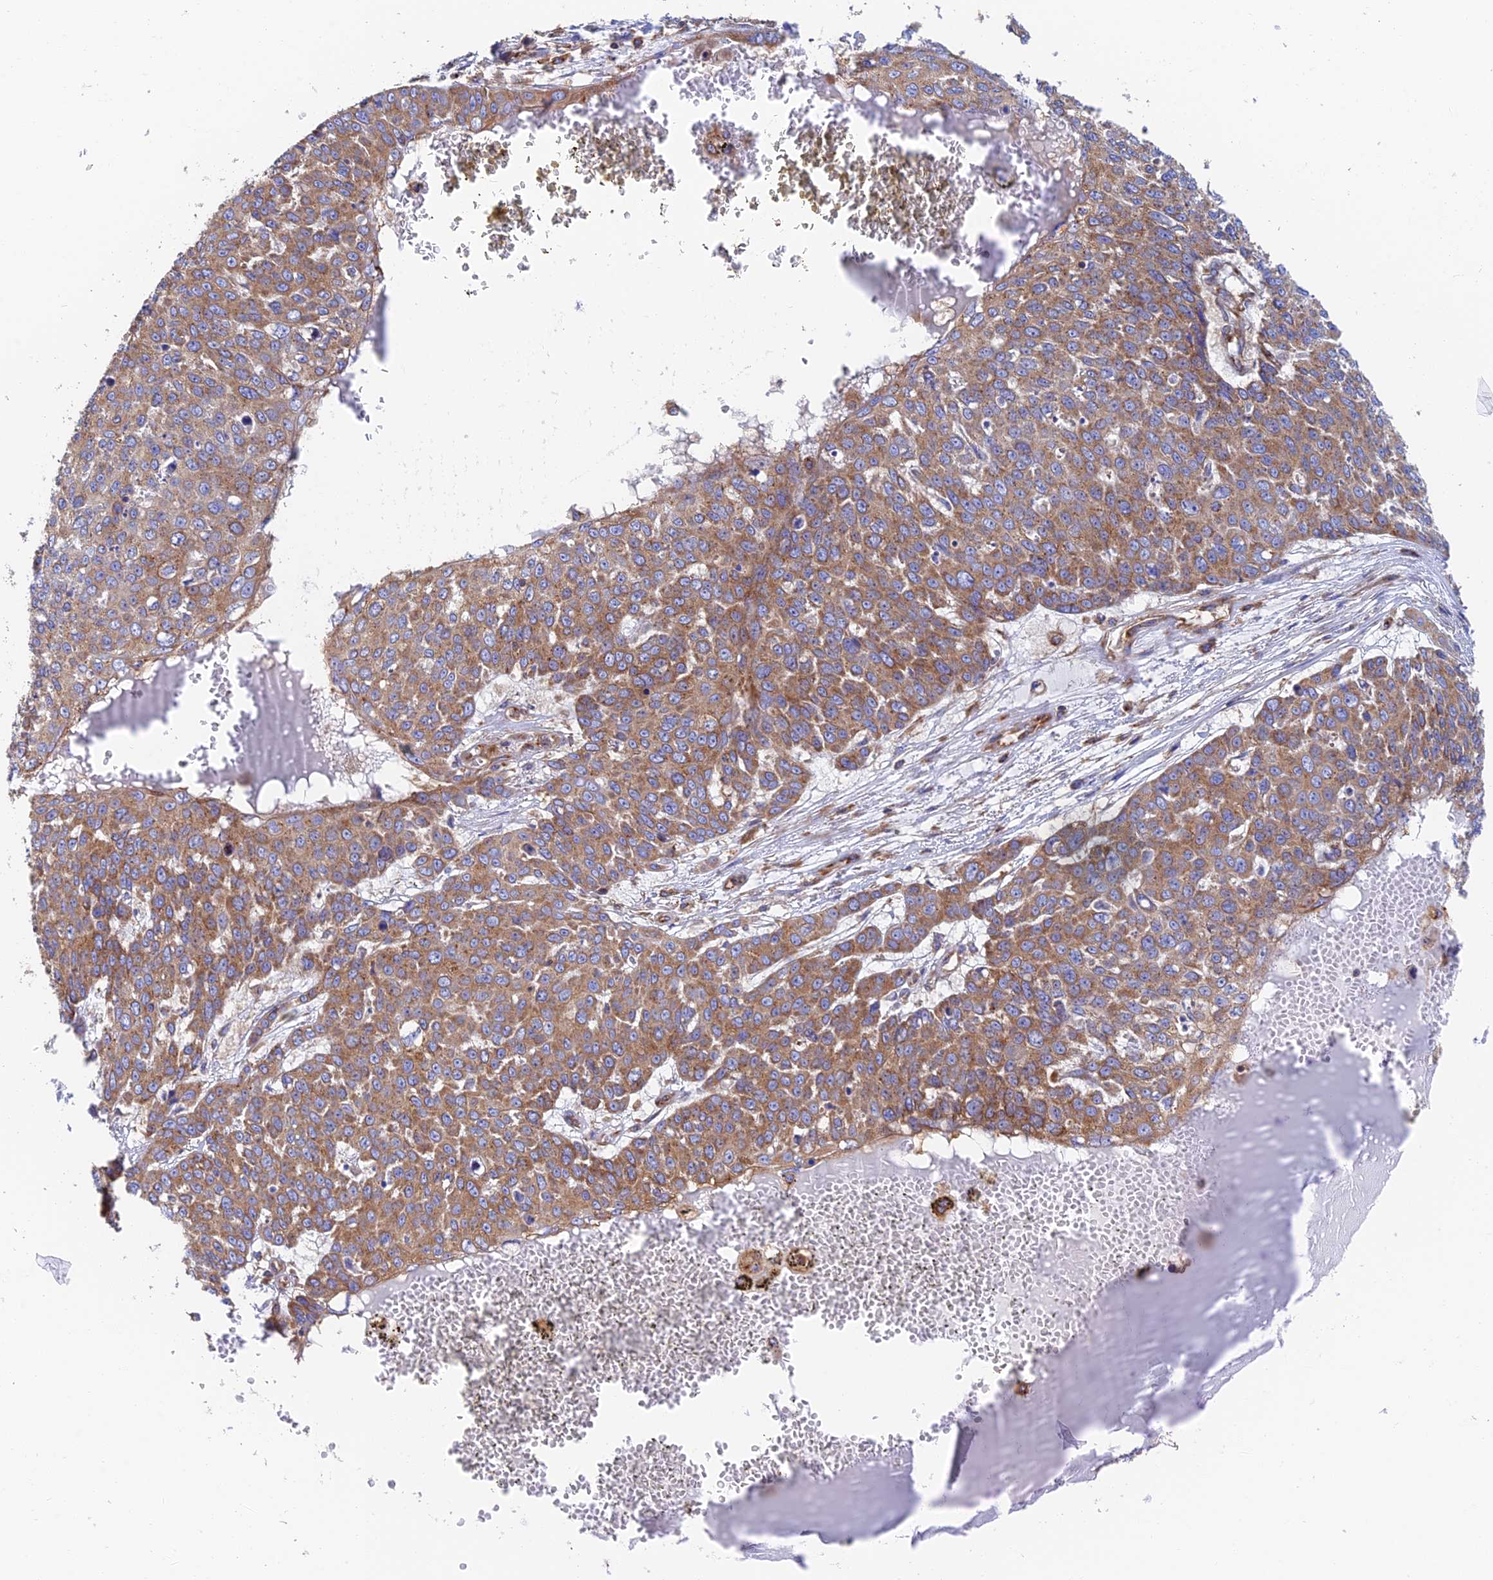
{"staining": {"intensity": "moderate", "quantity": ">75%", "location": "cytoplasmic/membranous"}, "tissue": "skin cancer", "cell_type": "Tumor cells", "image_type": "cancer", "snomed": [{"axis": "morphology", "description": "Squamous cell carcinoma, NOS"}, {"axis": "topography", "description": "Skin"}], "caption": "This is an image of immunohistochemistry staining of skin cancer (squamous cell carcinoma), which shows moderate positivity in the cytoplasmic/membranous of tumor cells.", "gene": "DCTN2", "patient": {"sex": "male", "age": 71}}